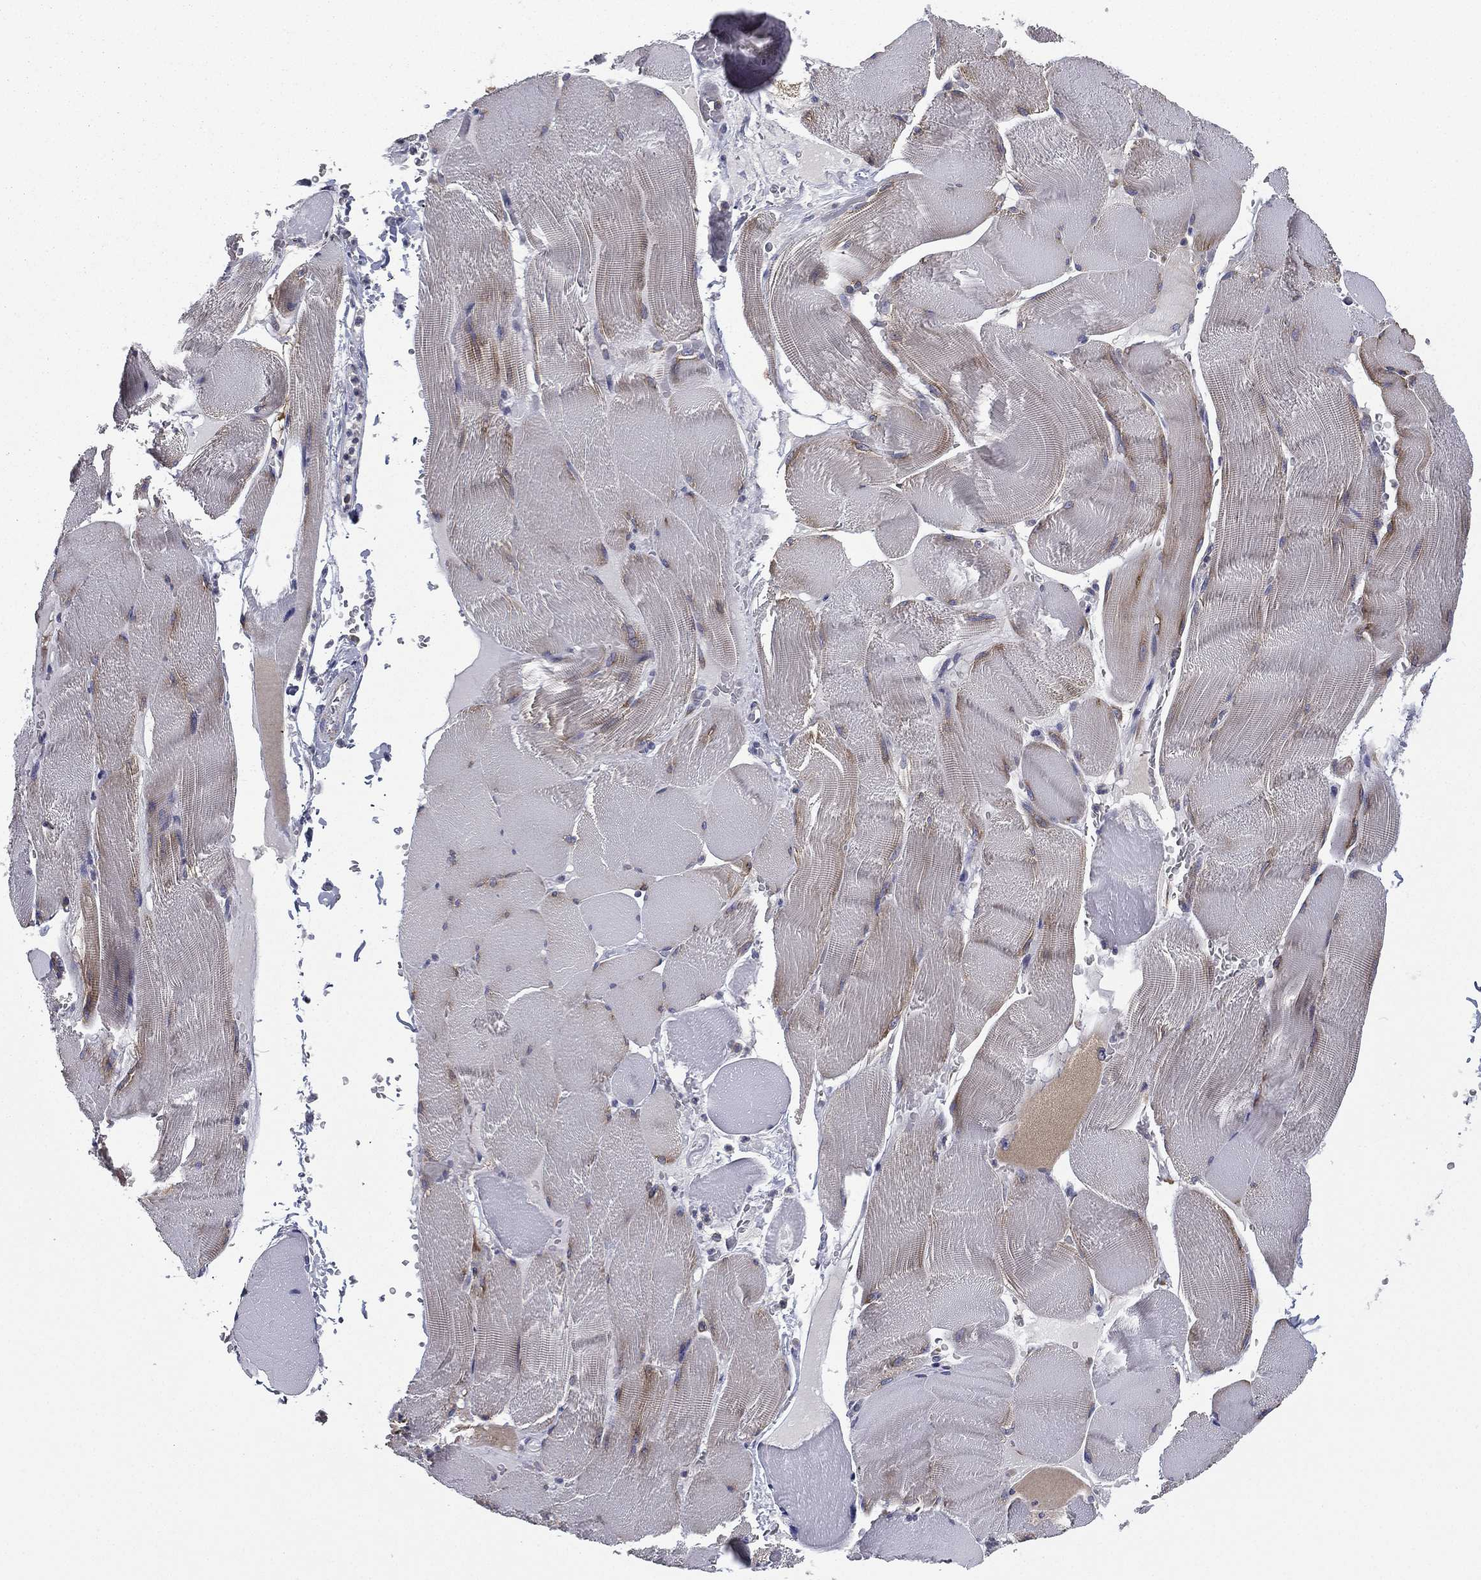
{"staining": {"intensity": "weak", "quantity": "25%-75%", "location": "cytoplasmic/membranous"}, "tissue": "skeletal muscle", "cell_type": "Myocytes", "image_type": "normal", "snomed": [{"axis": "morphology", "description": "Normal tissue, NOS"}, {"axis": "topography", "description": "Skeletal muscle"}], "caption": "Protein analysis of normal skeletal muscle shows weak cytoplasmic/membranous staining in about 25%-75% of myocytes. The staining was performed using DAB to visualize the protein expression in brown, while the nuclei were stained in blue with hematoxylin (Magnification: 20x).", "gene": "FARSA", "patient": {"sex": "male", "age": 56}}